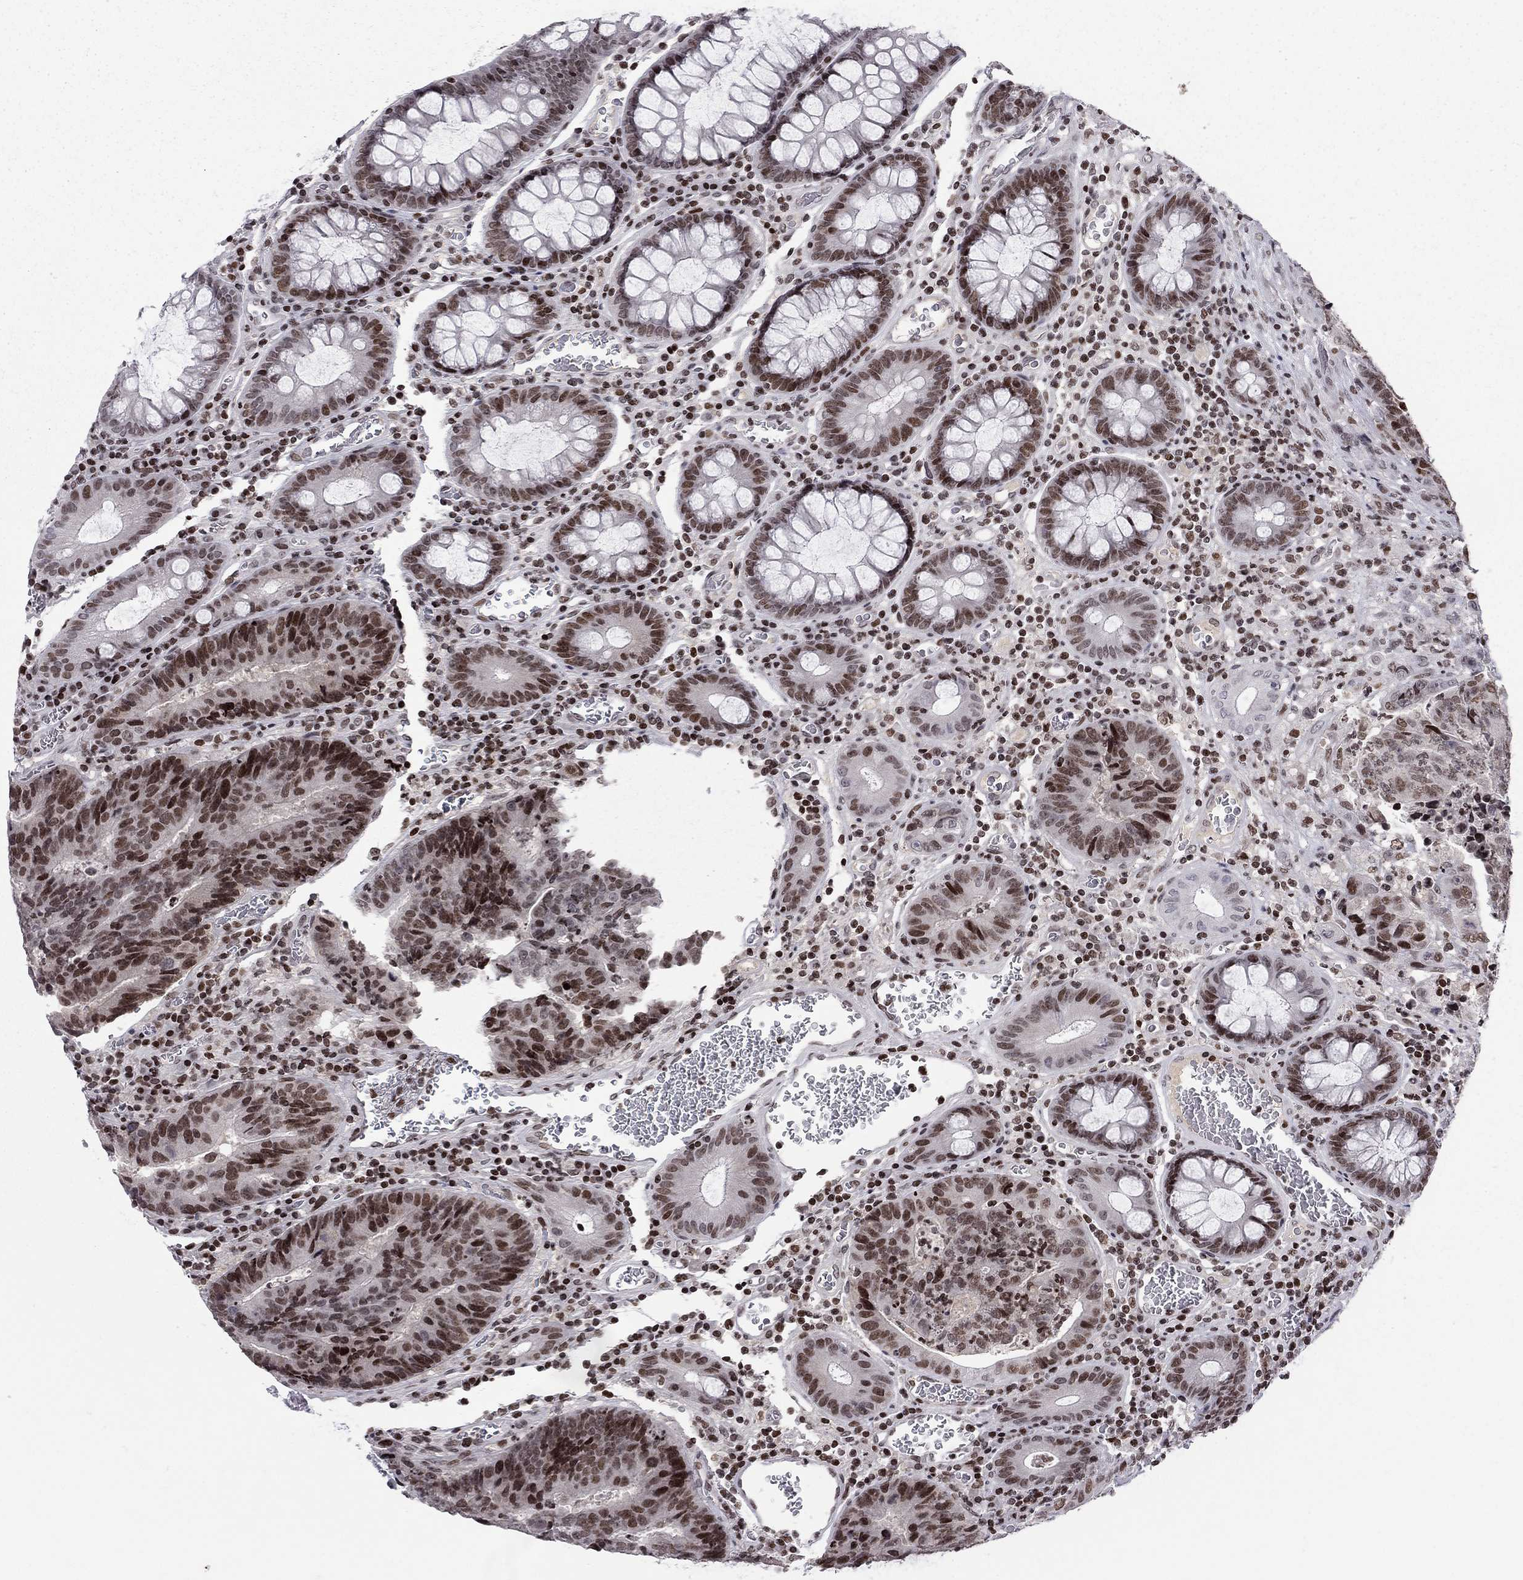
{"staining": {"intensity": "strong", "quantity": "<25%", "location": "nuclear"}, "tissue": "colorectal cancer", "cell_type": "Tumor cells", "image_type": "cancer", "snomed": [{"axis": "morphology", "description": "Adenocarcinoma, NOS"}, {"axis": "topography", "description": "Colon"}], "caption": "Protein staining of colorectal adenocarcinoma tissue displays strong nuclear positivity in approximately <25% of tumor cells.", "gene": "RNASEH2C", "patient": {"sex": "female", "age": 48}}